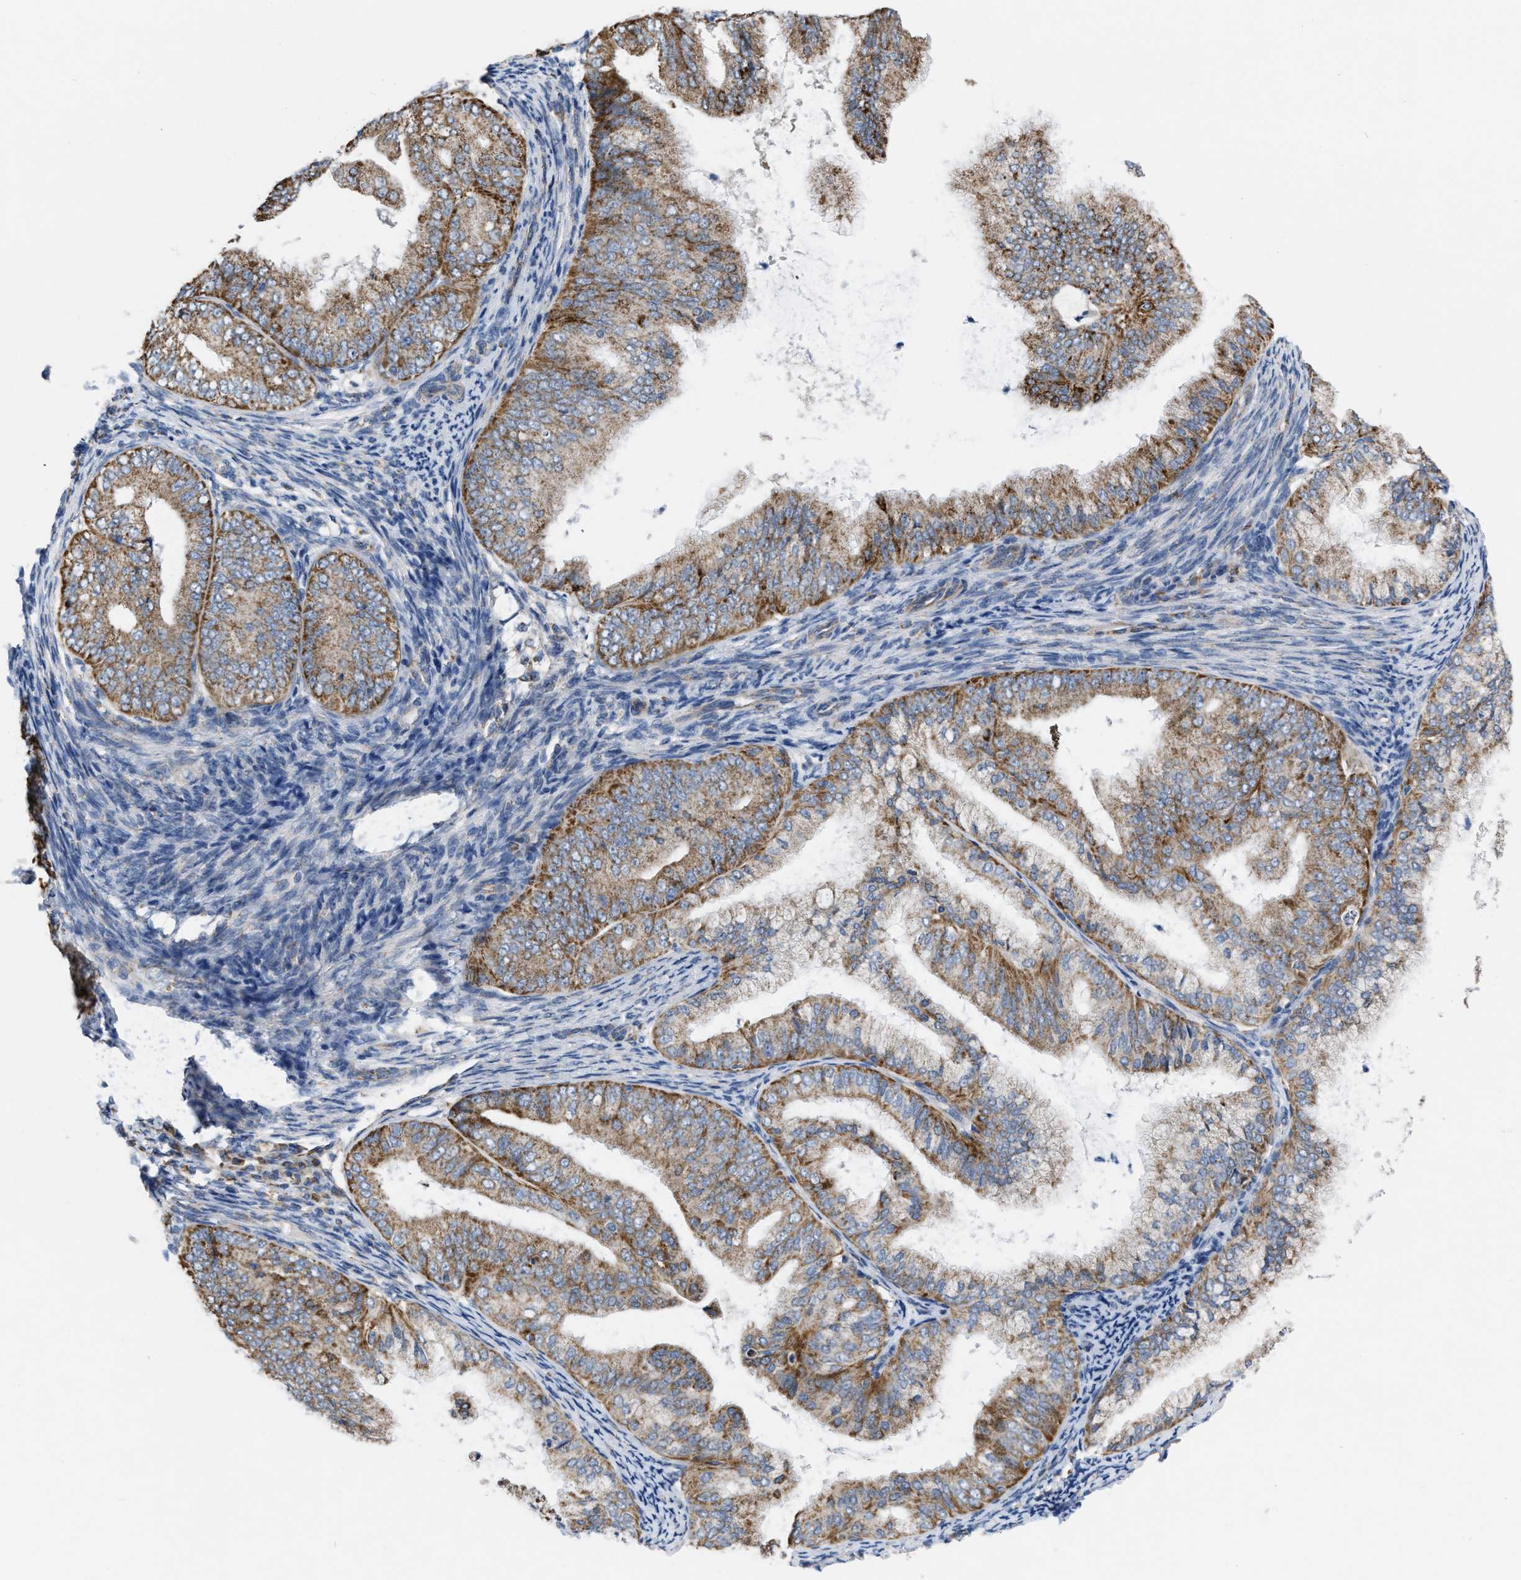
{"staining": {"intensity": "moderate", "quantity": ">75%", "location": "cytoplasmic/membranous"}, "tissue": "endometrial cancer", "cell_type": "Tumor cells", "image_type": "cancer", "snomed": [{"axis": "morphology", "description": "Adenocarcinoma, NOS"}, {"axis": "topography", "description": "Endometrium"}], "caption": "Human endometrial cancer (adenocarcinoma) stained for a protein (brown) displays moderate cytoplasmic/membranous positive expression in about >75% of tumor cells.", "gene": "BCL10", "patient": {"sex": "female", "age": 63}}